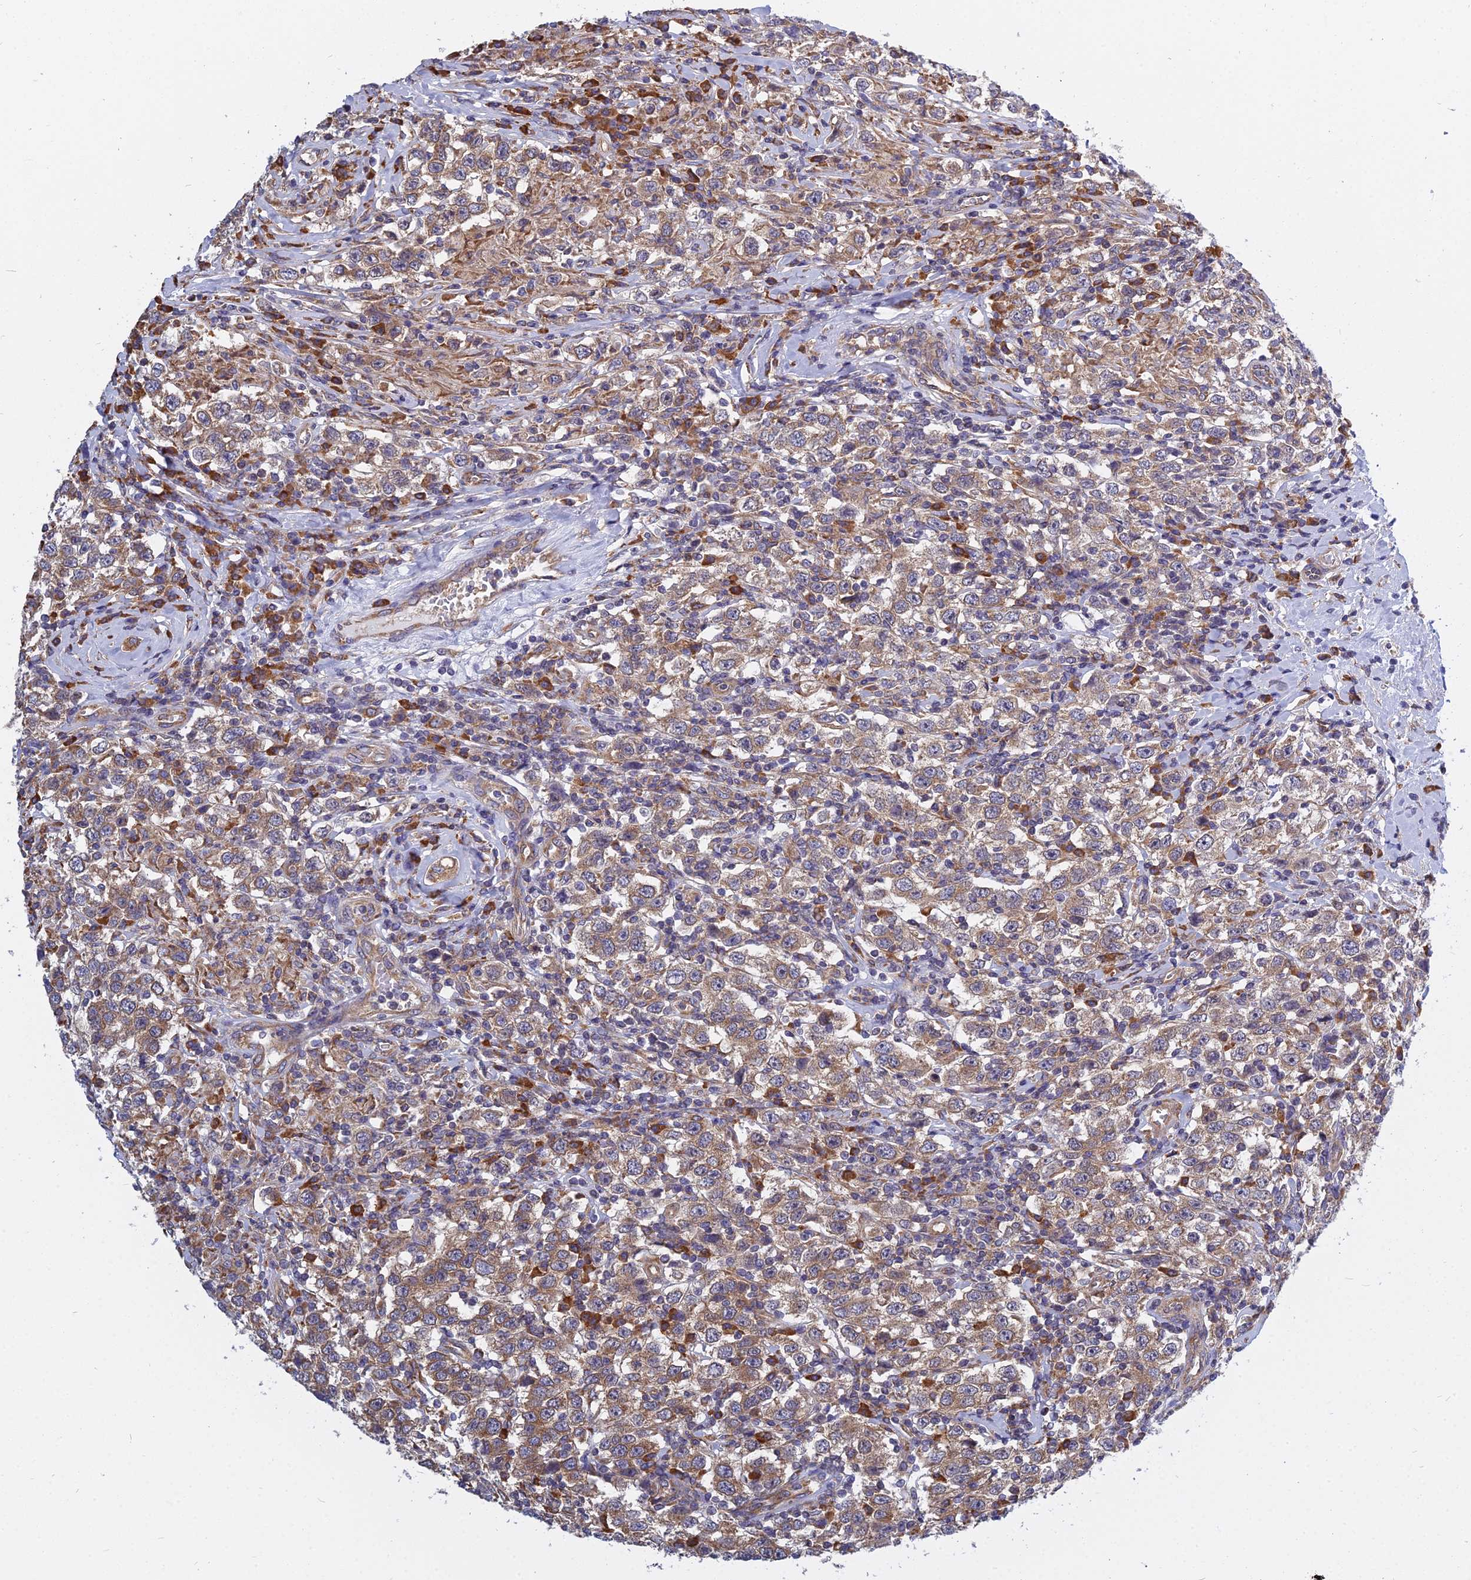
{"staining": {"intensity": "moderate", "quantity": "25%-75%", "location": "cytoplasmic/membranous"}, "tissue": "testis cancer", "cell_type": "Tumor cells", "image_type": "cancer", "snomed": [{"axis": "morphology", "description": "Seminoma, NOS"}, {"axis": "topography", "description": "Testis"}], "caption": "Seminoma (testis) was stained to show a protein in brown. There is medium levels of moderate cytoplasmic/membranous expression in about 25%-75% of tumor cells. (DAB IHC with brightfield microscopy, high magnification).", "gene": "KIAA1143", "patient": {"sex": "male", "age": 41}}